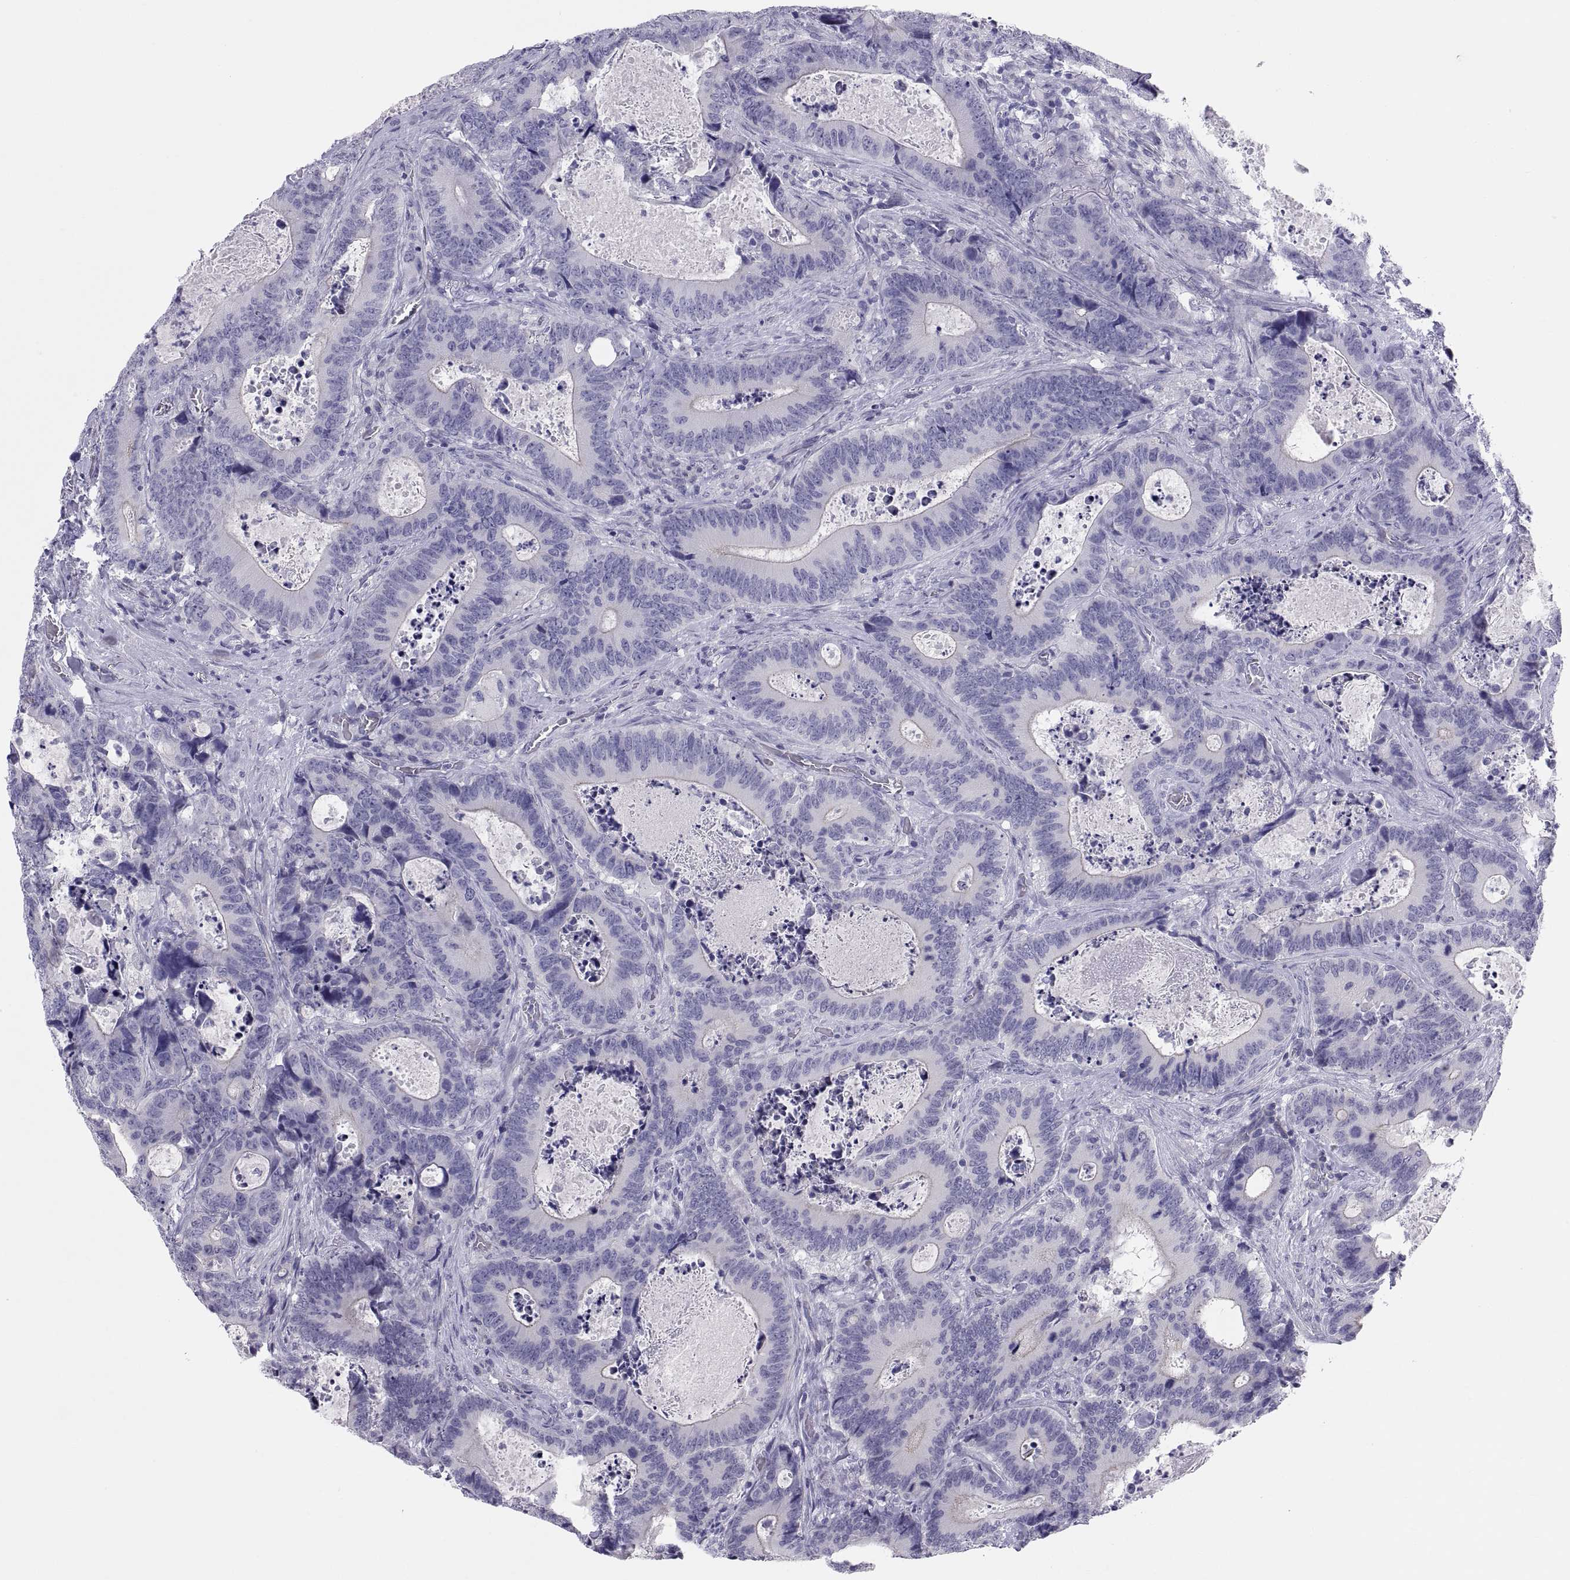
{"staining": {"intensity": "negative", "quantity": "none", "location": "none"}, "tissue": "colorectal cancer", "cell_type": "Tumor cells", "image_type": "cancer", "snomed": [{"axis": "morphology", "description": "Adenocarcinoma, NOS"}, {"axis": "topography", "description": "Colon"}], "caption": "This is a image of immunohistochemistry (IHC) staining of colorectal cancer, which shows no expression in tumor cells.", "gene": "RNASE12", "patient": {"sex": "female", "age": 82}}